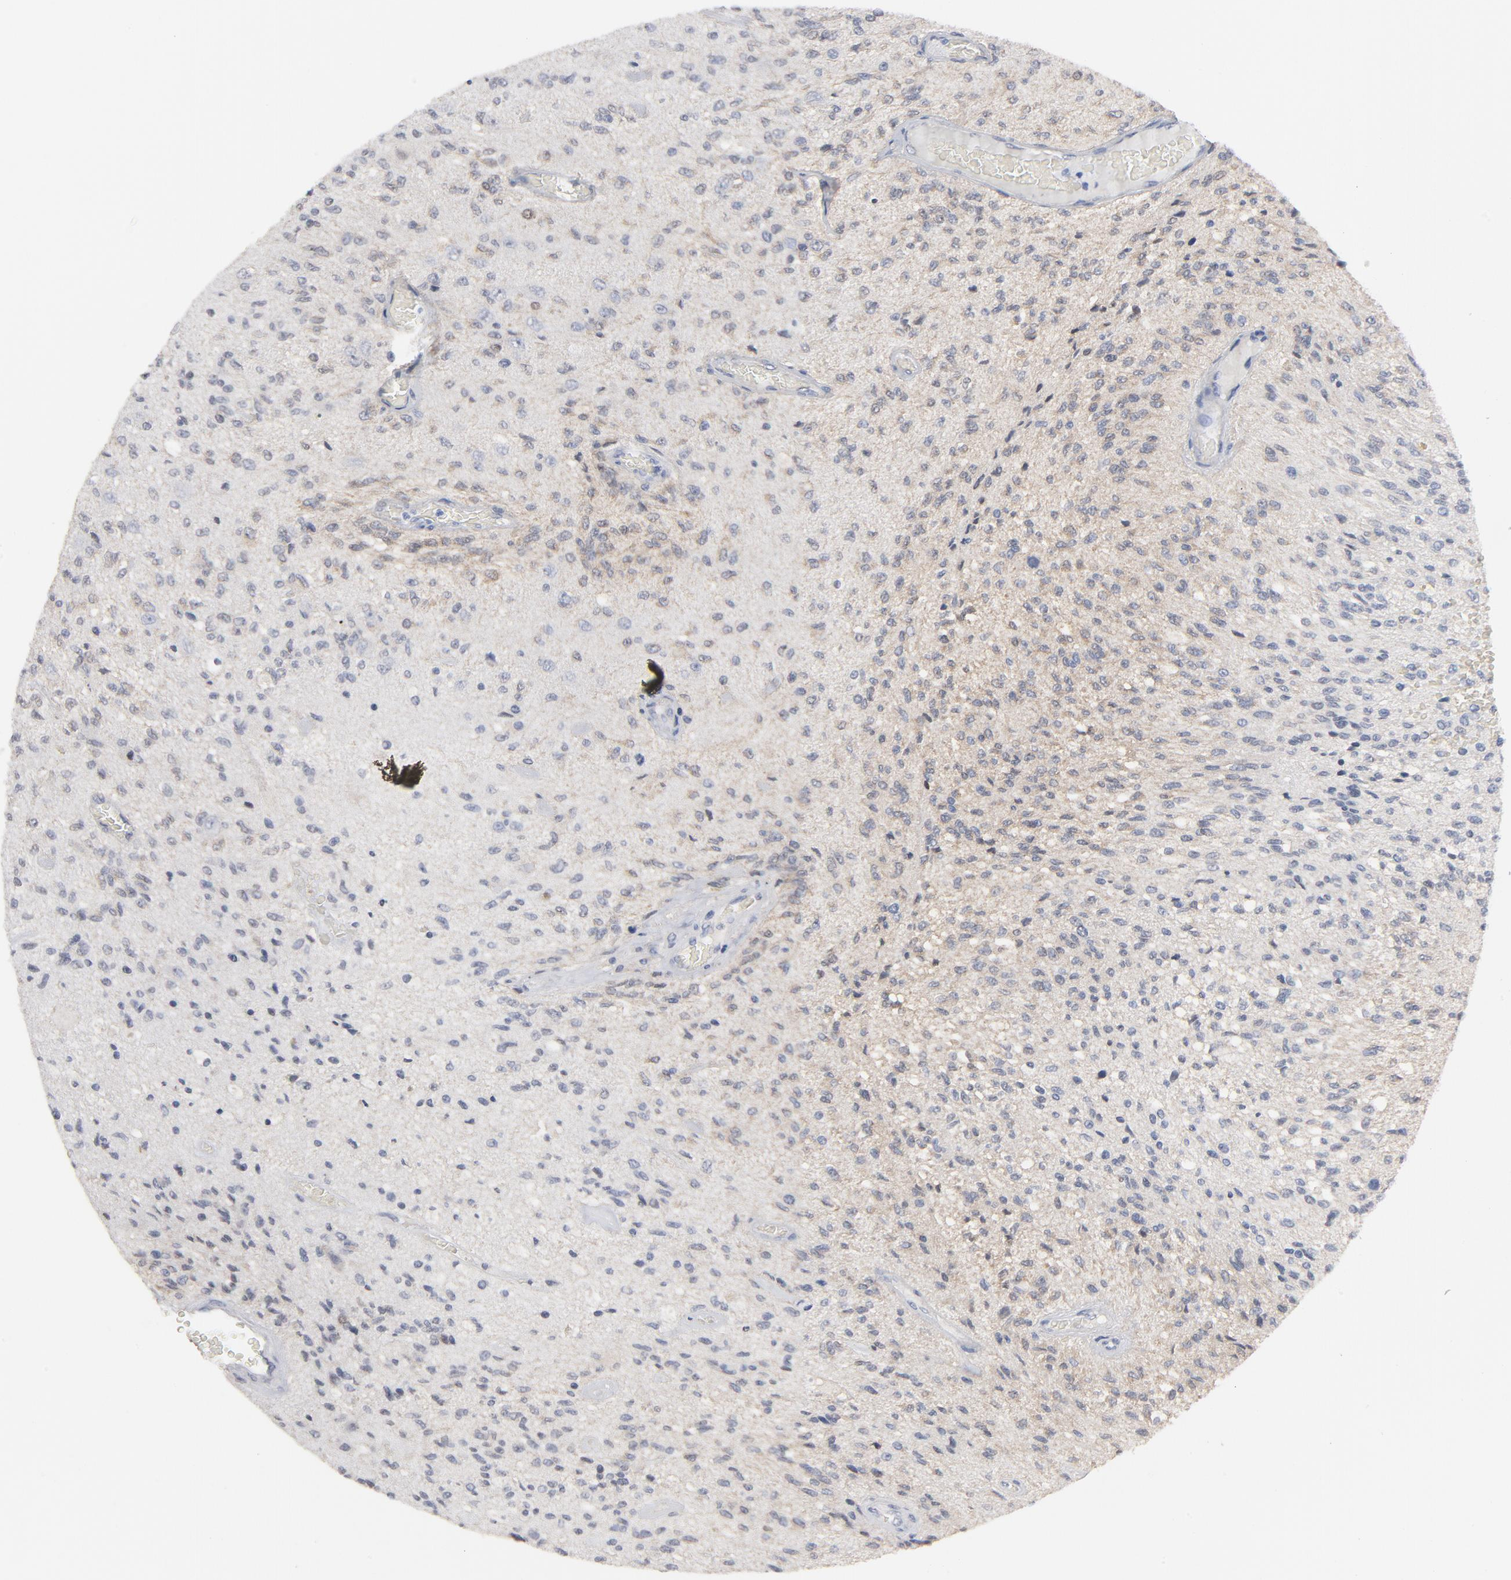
{"staining": {"intensity": "moderate", "quantity": "25%-75%", "location": "cytoplasmic/membranous,nuclear"}, "tissue": "glioma", "cell_type": "Tumor cells", "image_type": "cancer", "snomed": [{"axis": "morphology", "description": "Normal tissue, NOS"}, {"axis": "morphology", "description": "Glioma, malignant, High grade"}, {"axis": "topography", "description": "Cerebral cortex"}], "caption": "Immunohistochemistry of glioma reveals medium levels of moderate cytoplasmic/membranous and nuclear expression in about 25%-75% of tumor cells.", "gene": "PRDX1", "patient": {"sex": "male", "age": 77}}